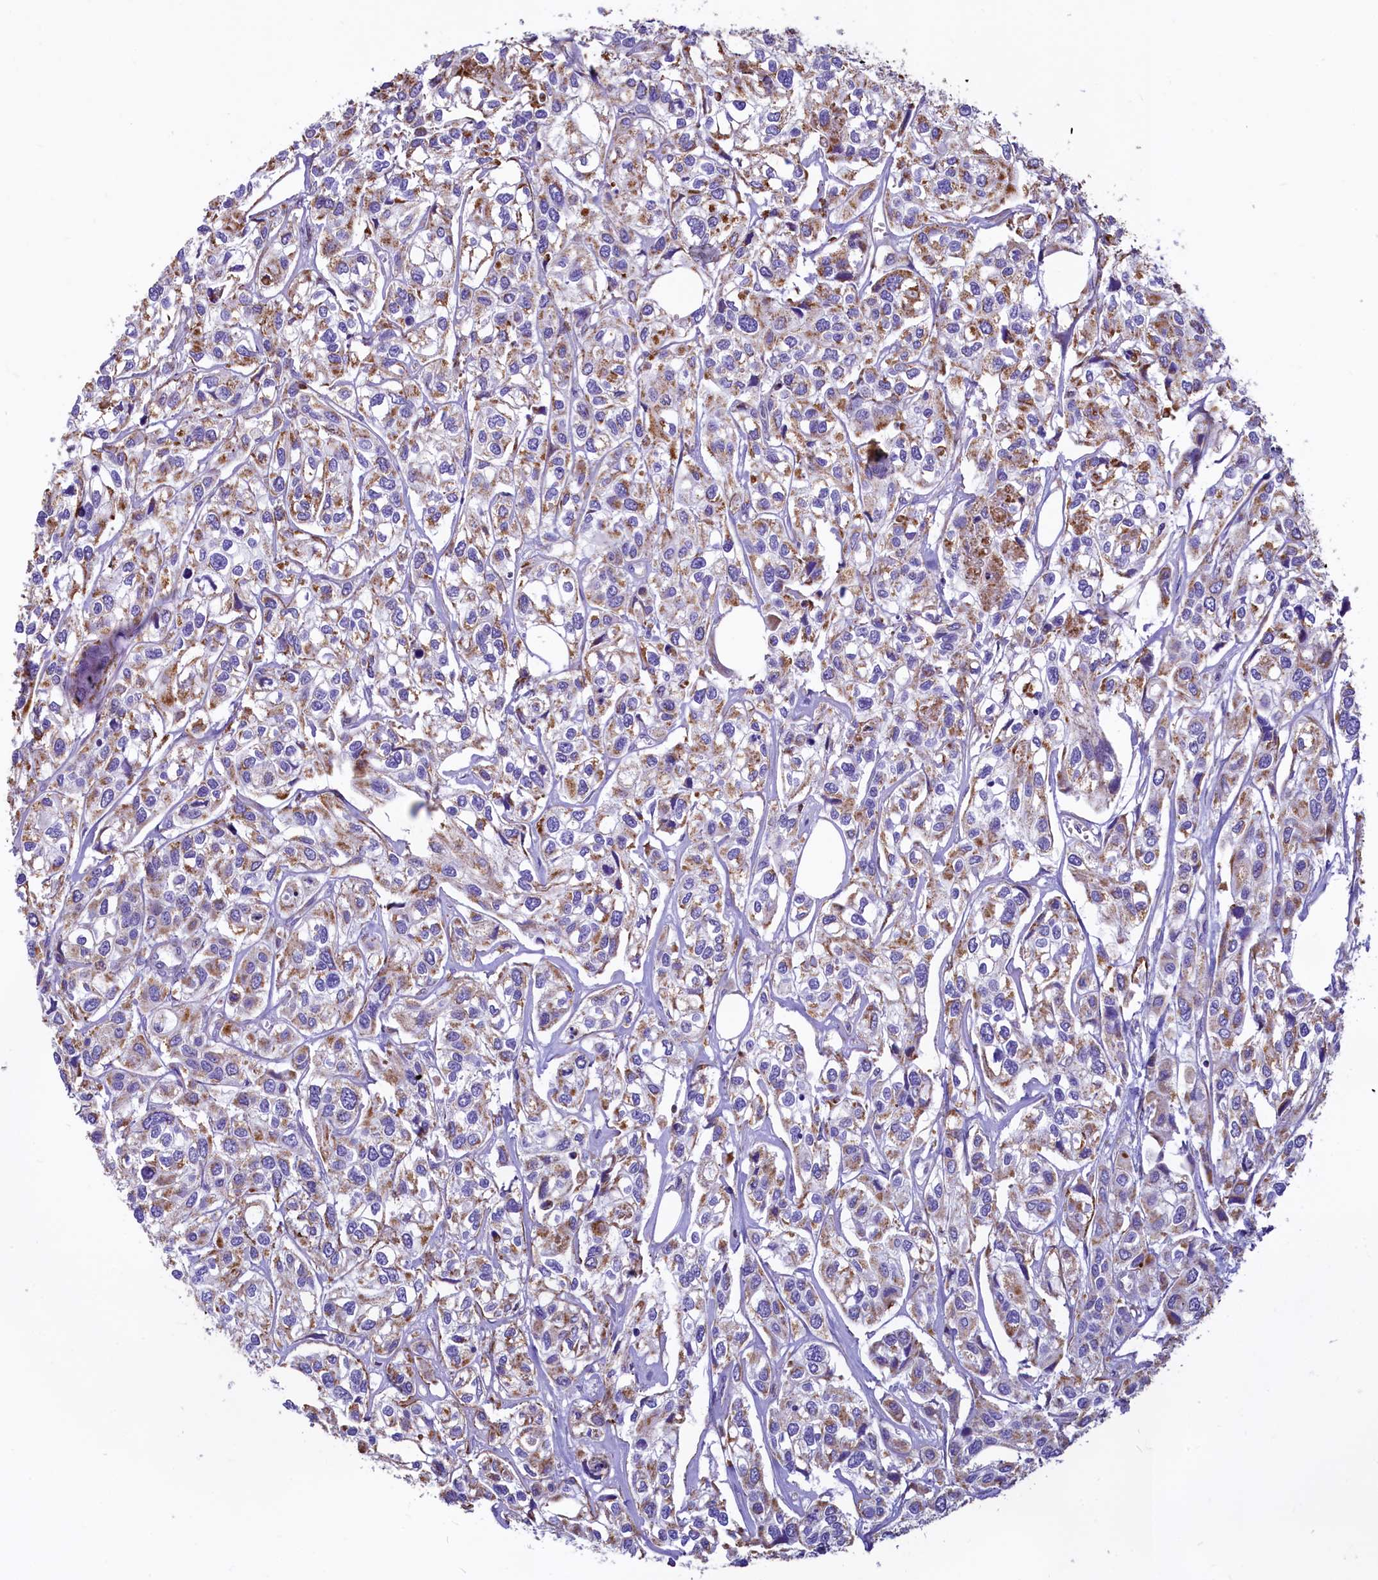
{"staining": {"intensity": "moderate", "quantity": "25%-75%", "location": "cytoplasmic/membranous"}, "tissue": "urothelial cancer", "cell_type": "Tumor cells", "image_type": "cancer", "snomed": [{"axis": "morphology", "description": "Urothelial carcinoma, High grade"}, {"axis": "topography", "description": "Urinary bladder"}], "caption": "This image displays immunohistochemistry staining of urothelial cancer, with medium moderate cytoplasmic/membranous positivity in approximately 25%-75% of tumor cells.", "gene": "VWCE", "patient": {"sex": "male", "age": 67}}